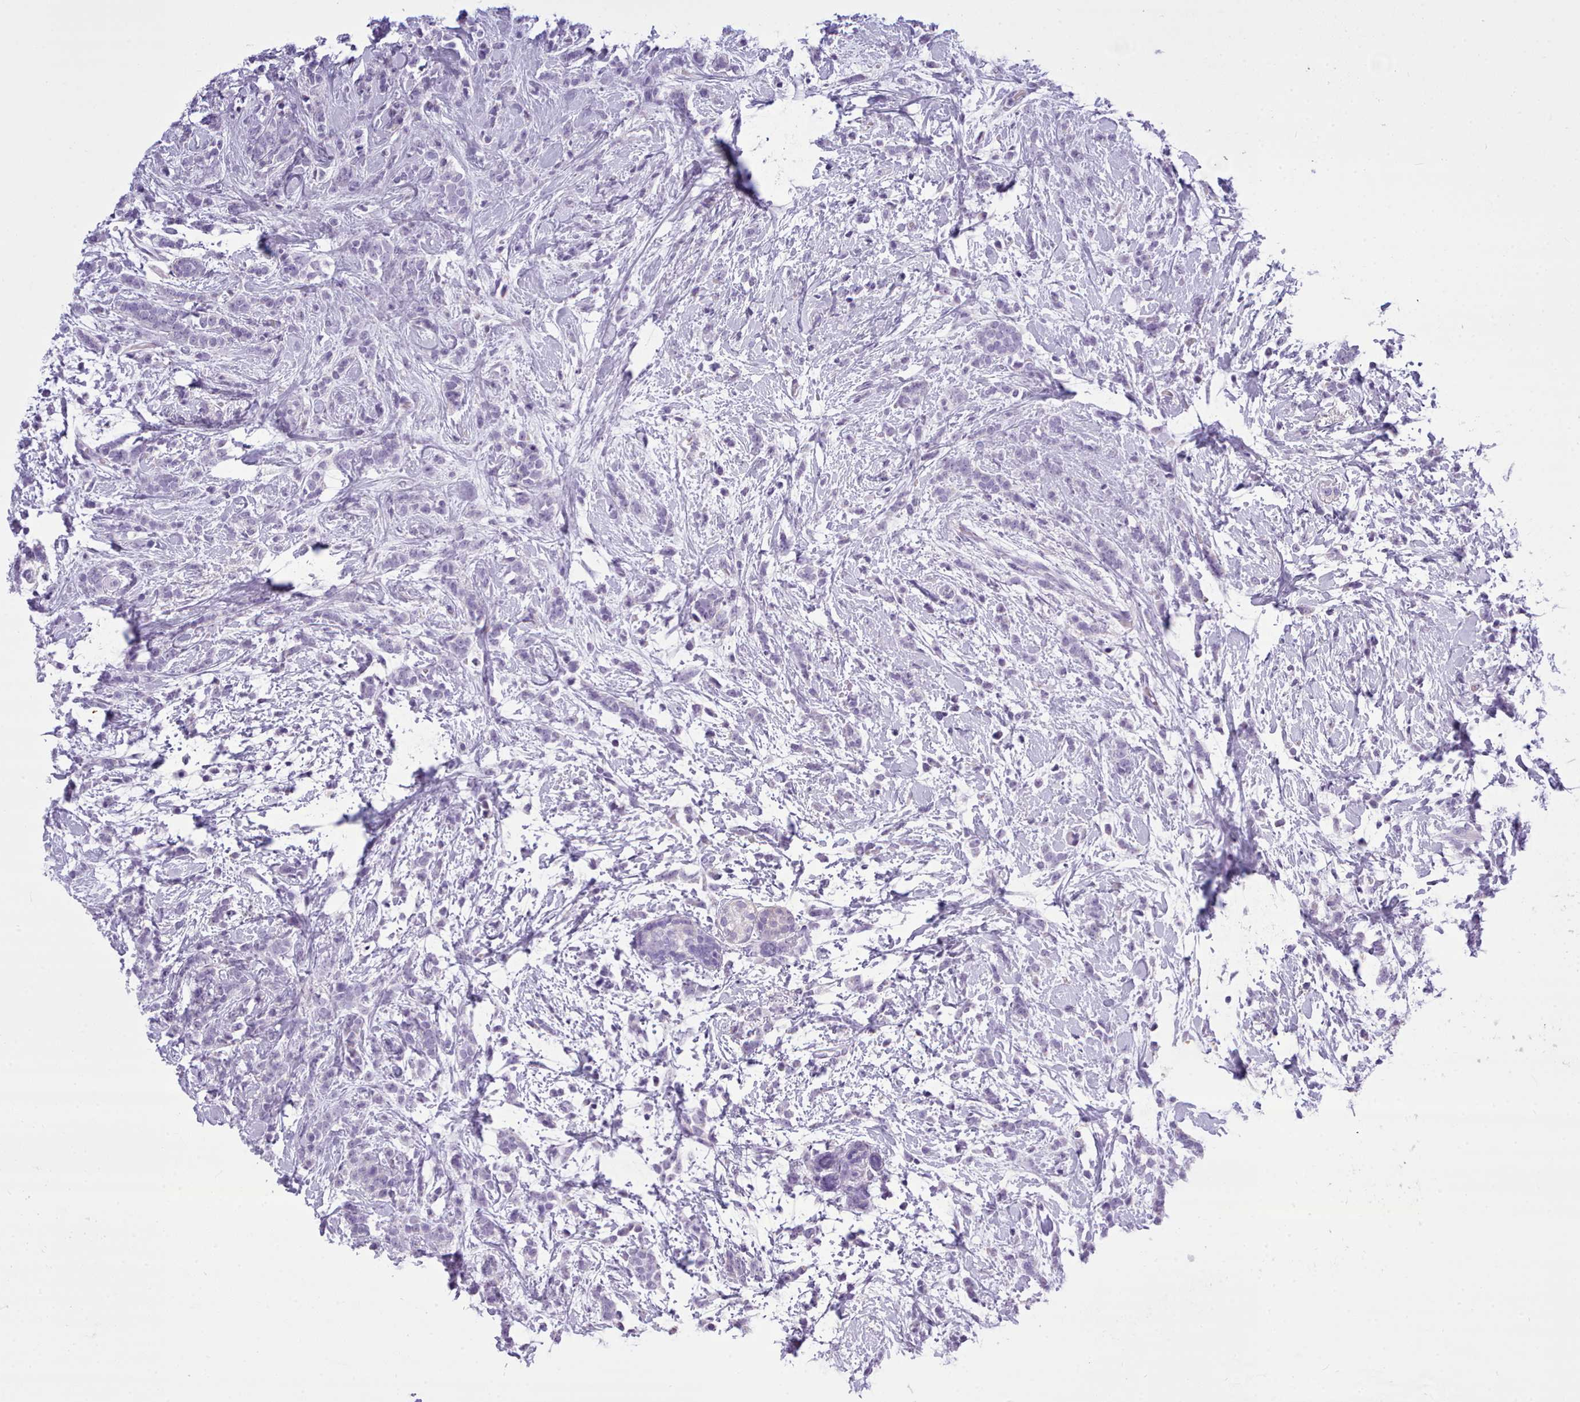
{"staining": {"intensity": "negative", "quantity": "none", "location": "none"}, "tissue": "breast cancer", "cell_type": "Tumor cells", "image_type": "cancer", "snomed": [{"axis": "morphology", "description": "Lobular carcinoma"}, {"axis": "topography", "description": "Breast"}], "caption": "Immunohistochemistry of human breast cancer (lobular carcinoma) reveals no positivity in tumor cells.", "gene": "FBXO48", "patient": {"sex": "female", "age": 58}}